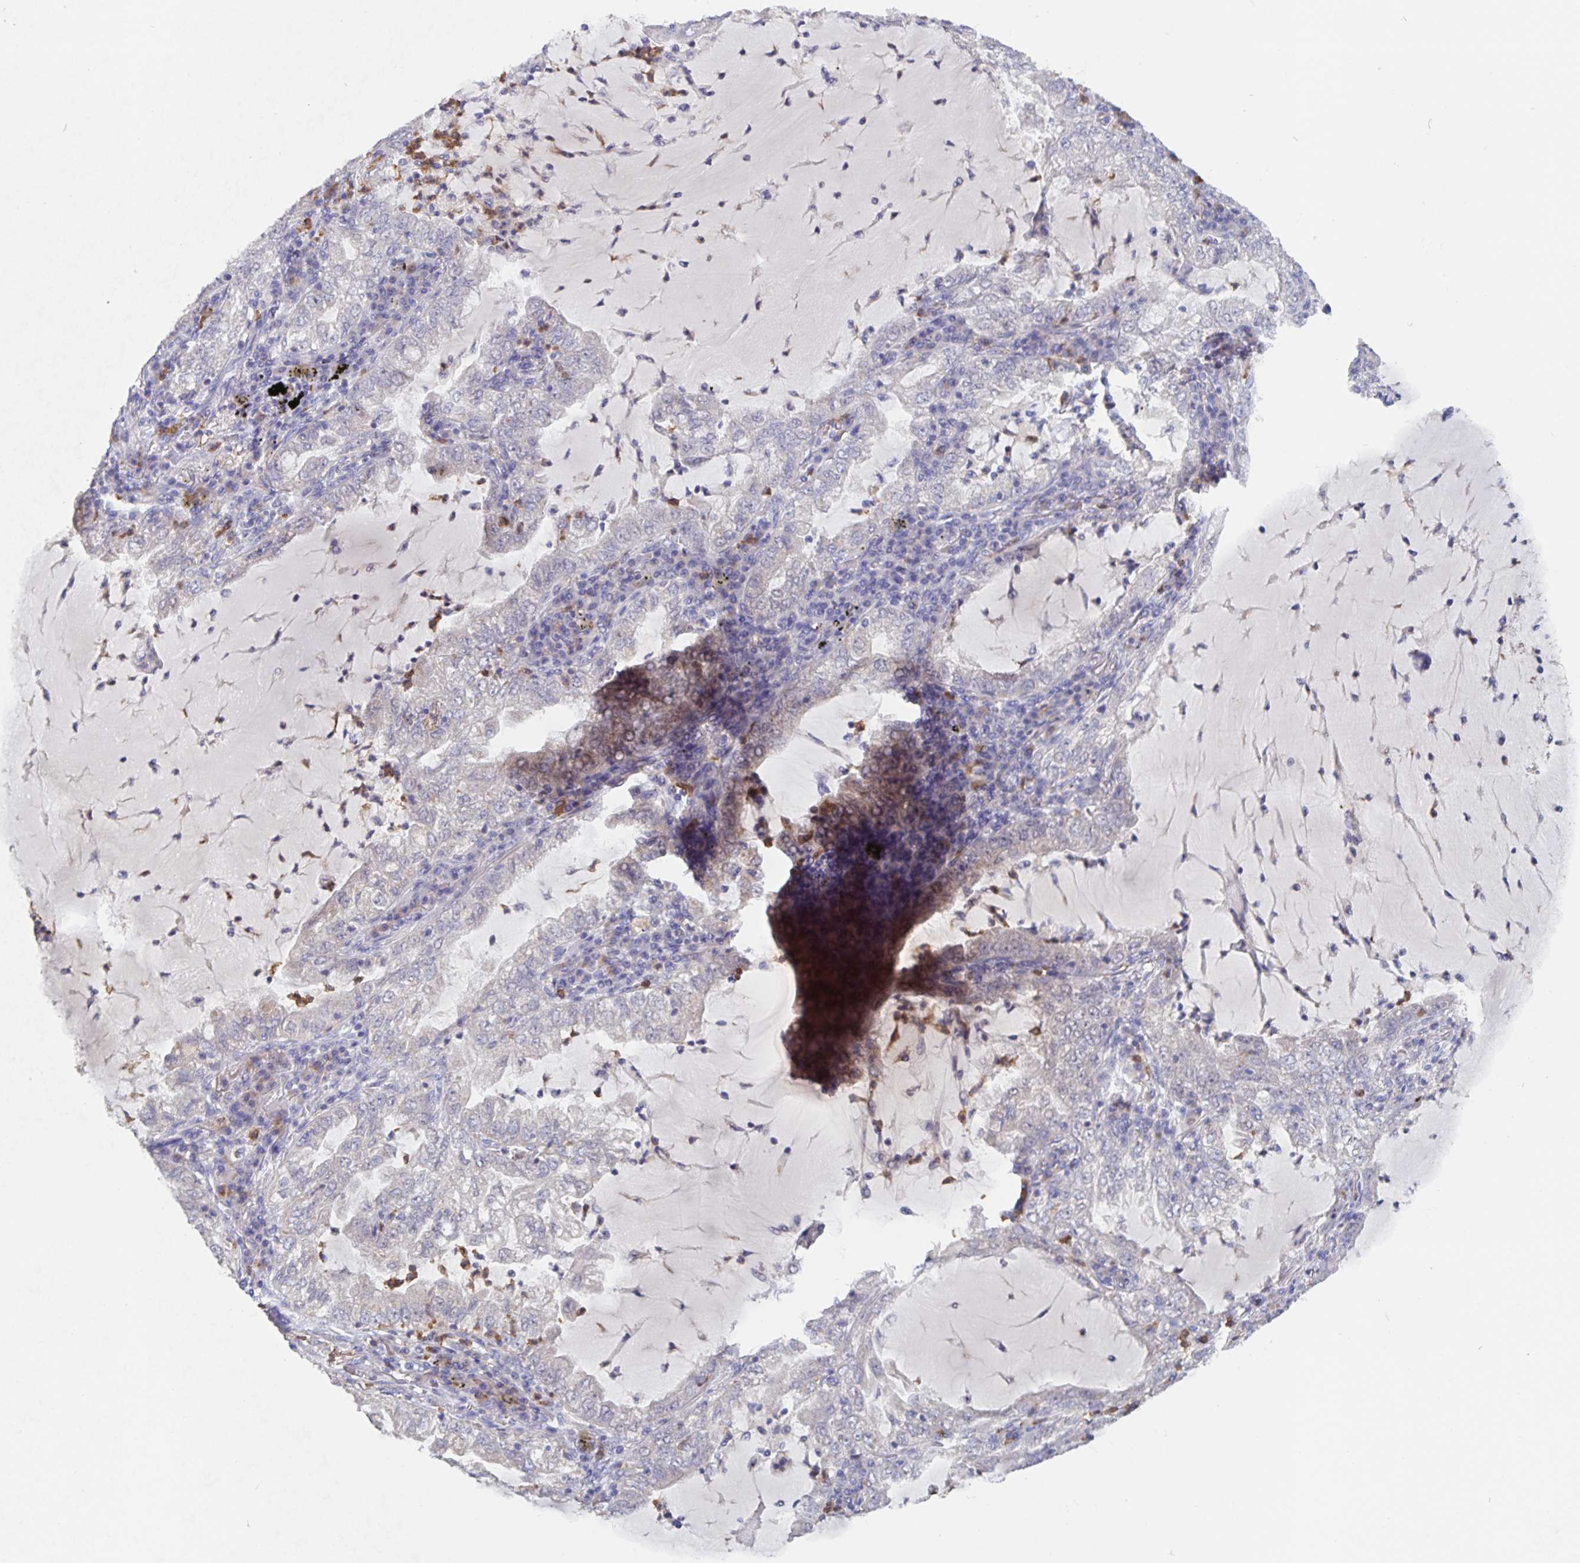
{"staining": {"intensity": "negative", "quantity": "none", "location": "none"}, "tissue": "lung cancer", "cell_type": "Tumor cells", "image_type": "cancer", "snomed": [{"axis": "morphology", "description": "Adenocarcinoma, NOS"}, {"axis": "topography", "description": "Lung"}], "caption": "Immunohistochemistry of human adenocarcinoma (lung) displays no staining in tumor cells.", "gene": "CDC42BPG", "patient": {"sex": "female", "age": 73}}